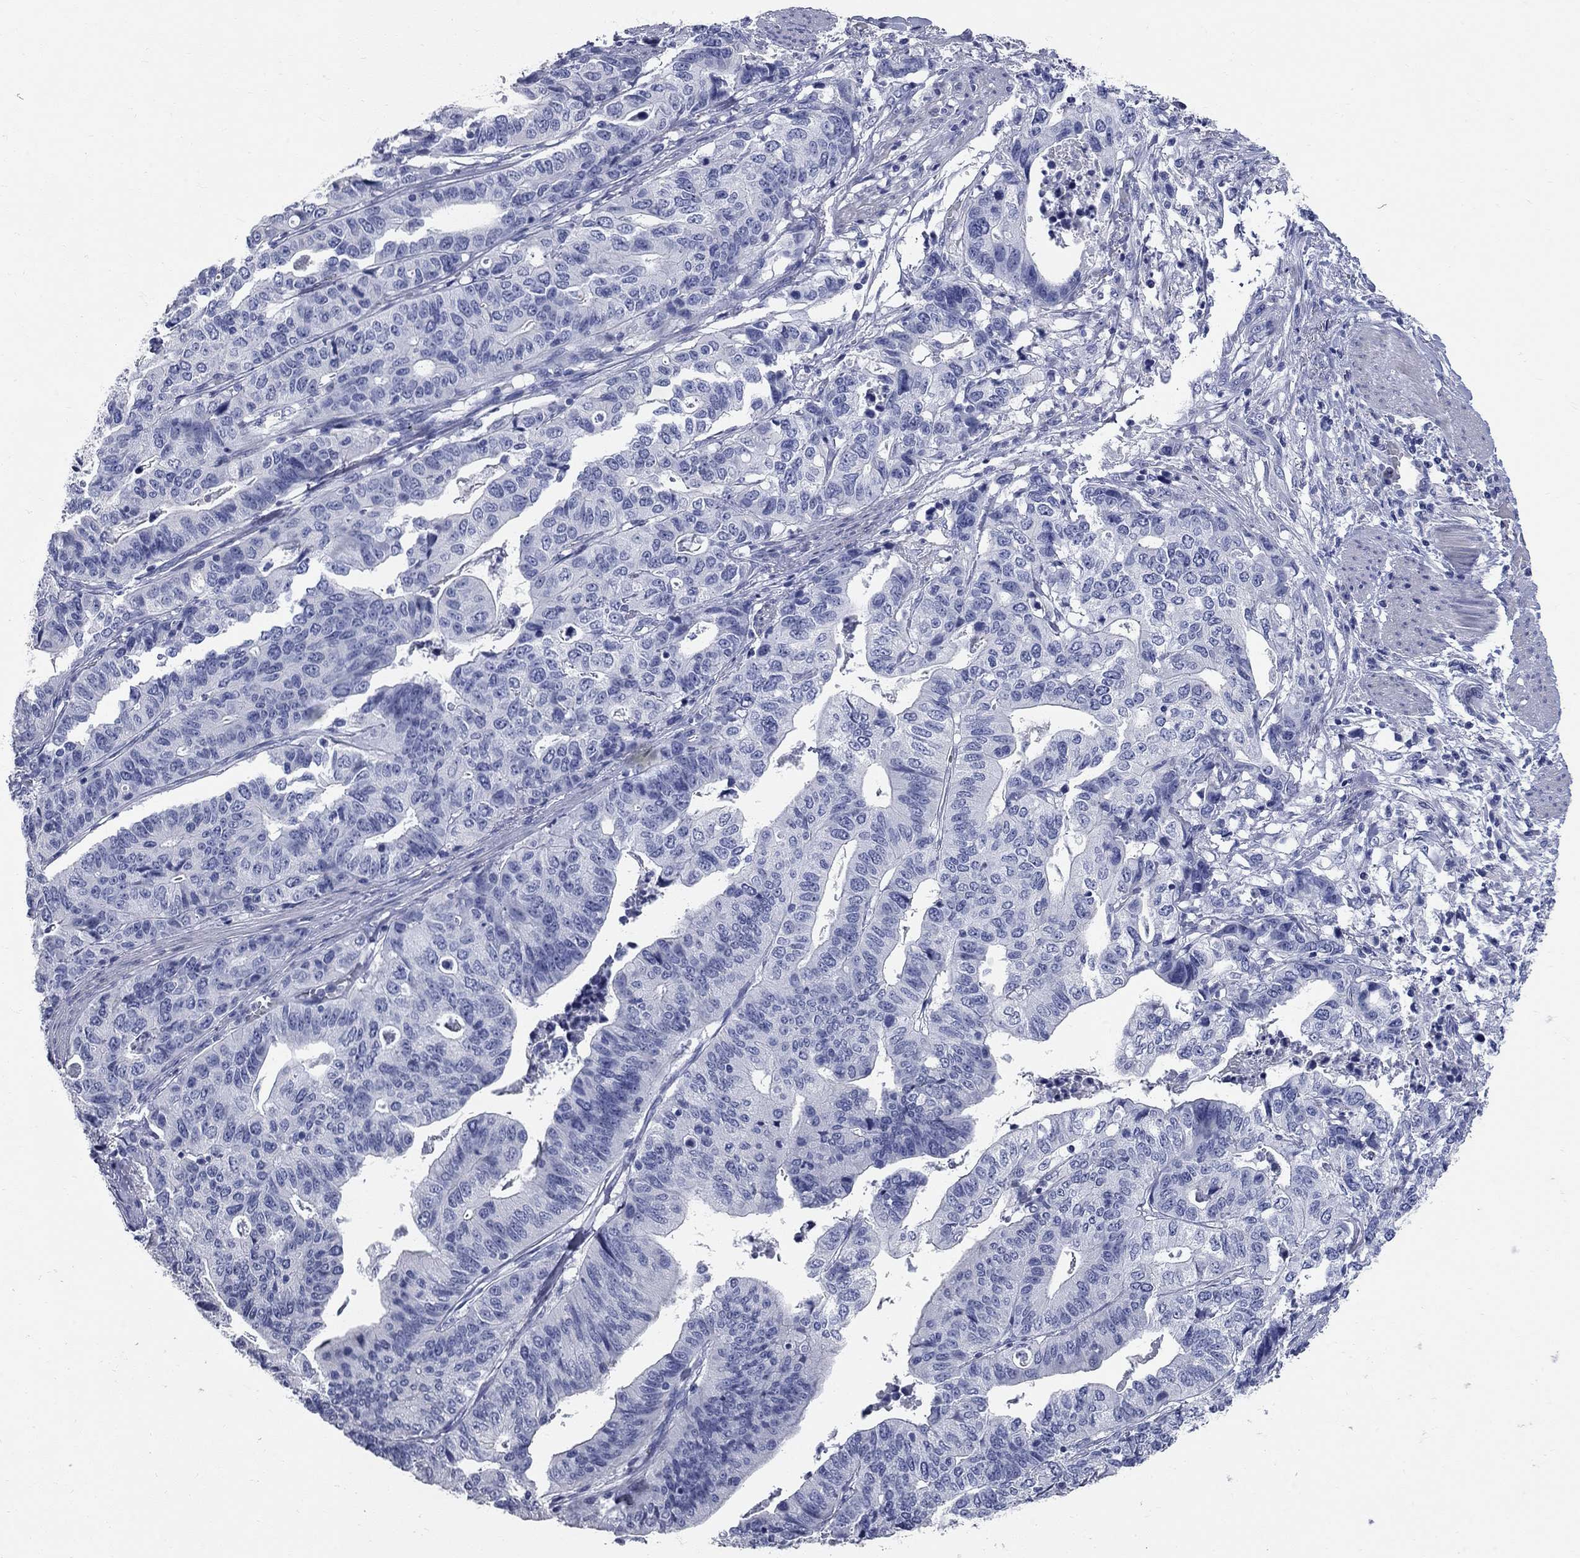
{"staining": {"intensity": "negative", "quantity": "none", "location": "none"}, "tissue": "stomach cancer", "cell_type": "Tumor cells", "image_type": "cancer", "snomed": [{"axis": "morphology", "description": "Adenocarcinoma, NOS"}, {"axis": "topography", "description": "Stomach, upper"}], "caption": "Tumor cells are negative for brown protein staining in stomach adenocarcinoma.", "gene": "SYT12", "patient": {"sex": "female", "age": 67}}